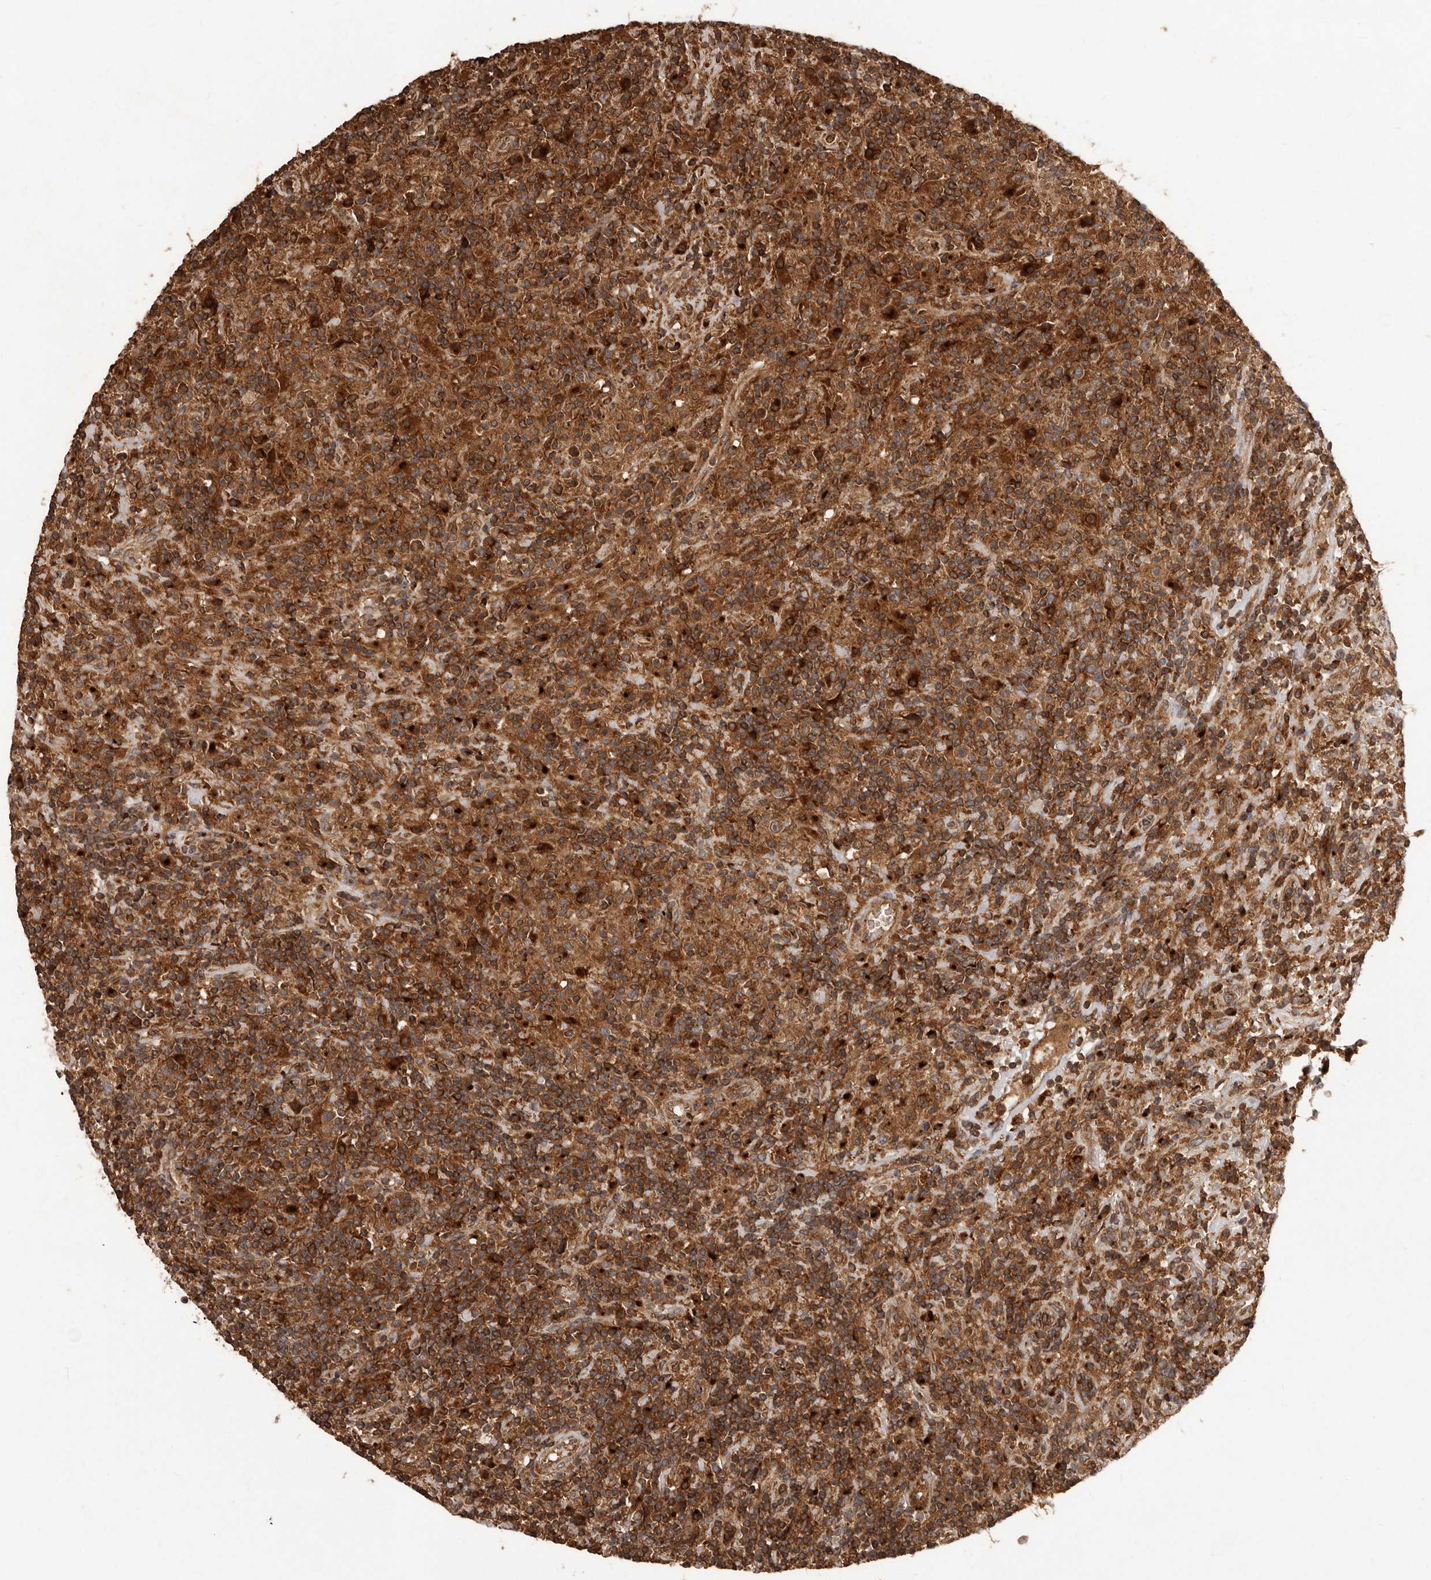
{"staining": {"intensity": "moderate", "quantity": ">75%", "location": "cytoplasmic/membranous"}, "tissue": "lymphoma", "cell_type": "Tumor cells", "image_type": "cancer", "snomed": [{"axis": "morphology", "description": "Hodgkin's disease, NOS"}, {"axis": "topography", "description": "Lymph node"}], "caption": "DAB immunohistochemical staining of human Hodgkin's disease demonstrates moderate cytoplasmic/membranous protein expression in approximately >75% of tumor cells.", "gene": "SLC22A3", "patient": {"sex": "male", "age": 70}}